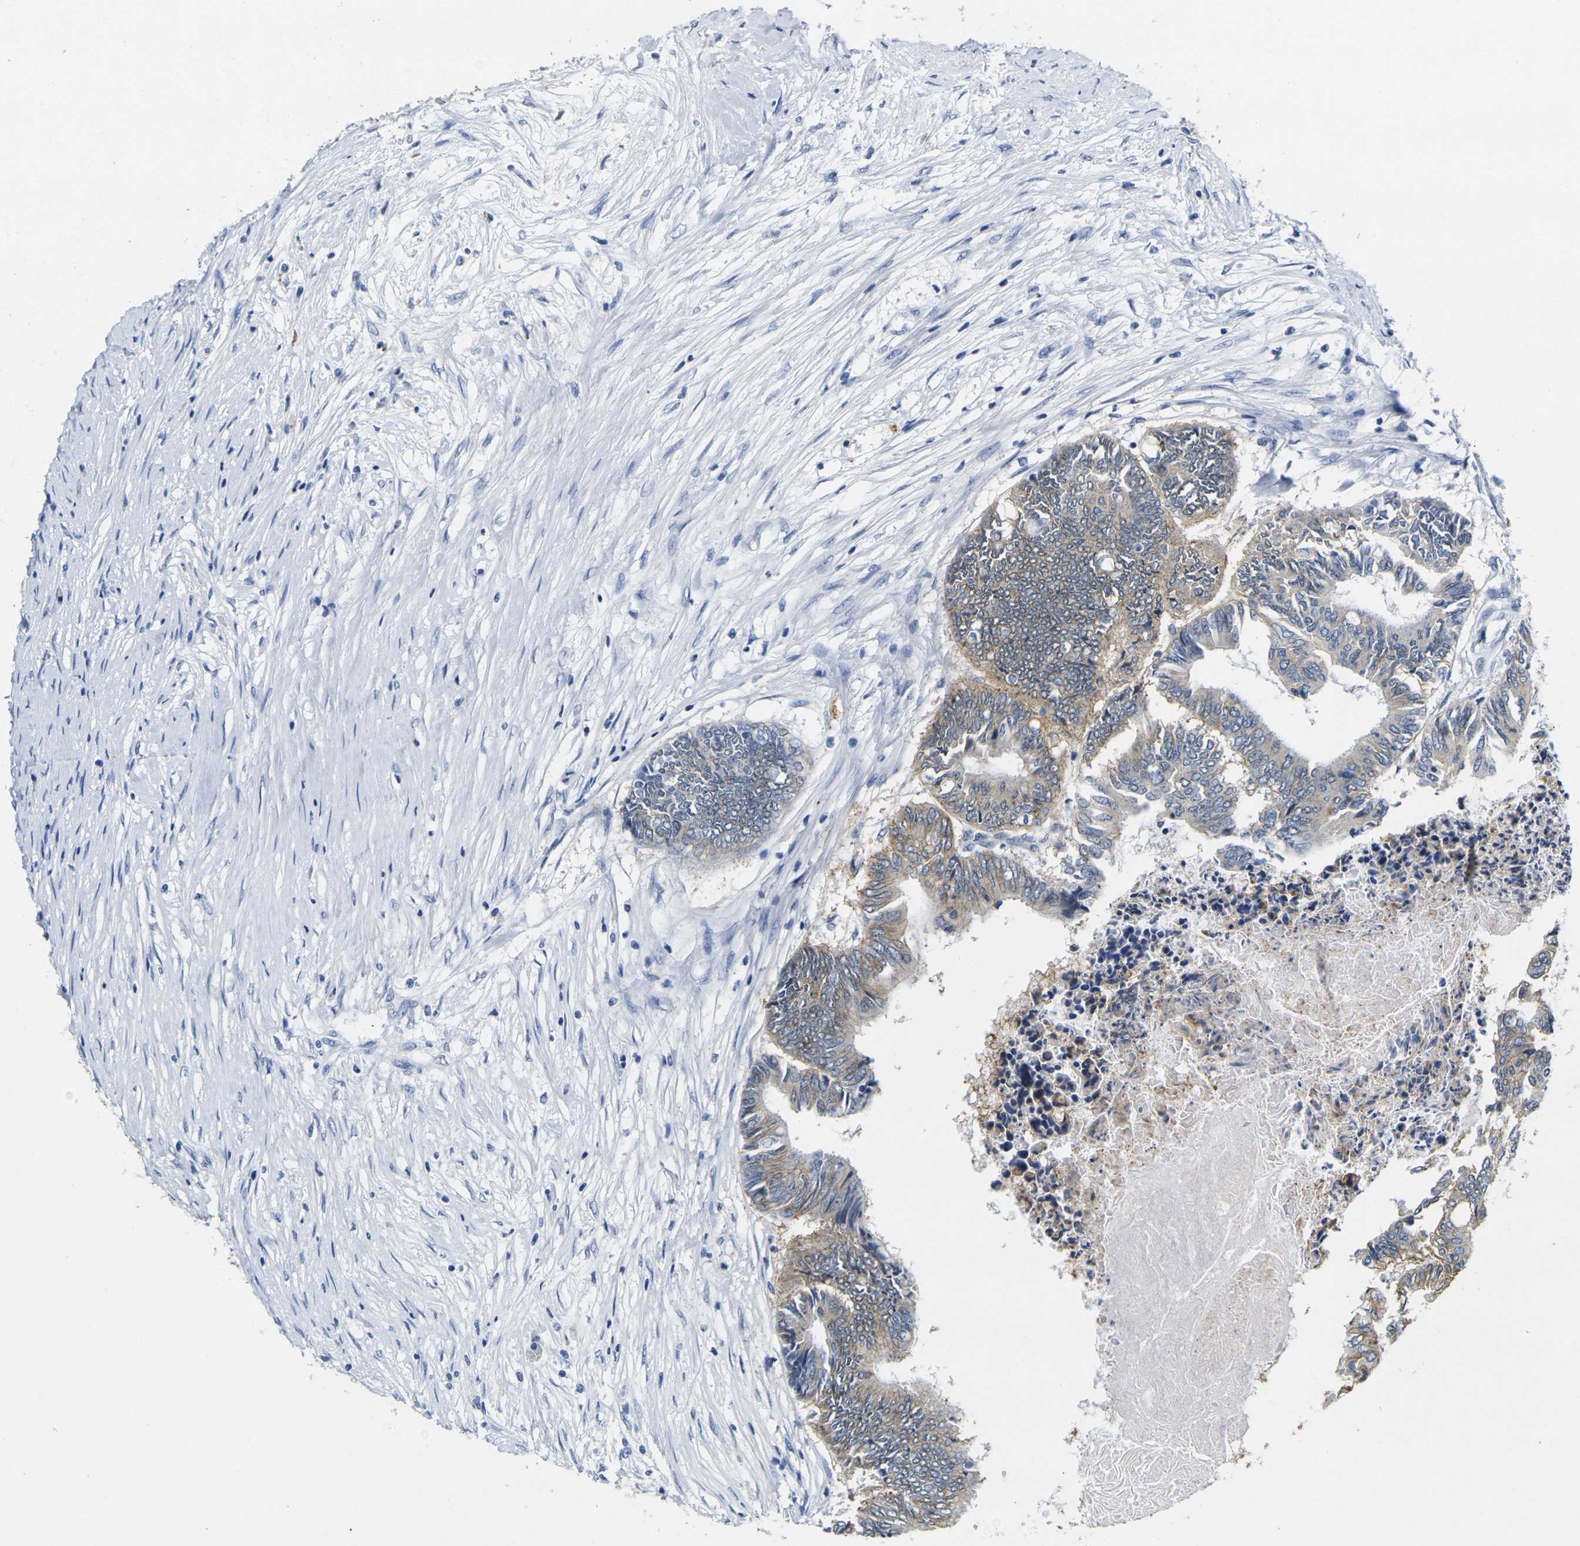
{"staining": {"intensity": "moderate", "quantity": "25%-75%", "location": "cytoplasmic/membranous"}, "tissue": "colorectal cancer", "cell_type": "Tumor cells", "image_type": "cancer", "snomed": [{"axis": "morphology", "description": "Adenocarcinoma, NOS"}, {"axis": "topography", "description": "Rectum"}], "caption": "IHC of colorectal adenocarcinoma shows medium levels of moderate cytoplasmic/membranous expression in about 25%-75% of tumor cells.", "gene": "NOCT", "patient": {"sex": "male", "age": 63}}